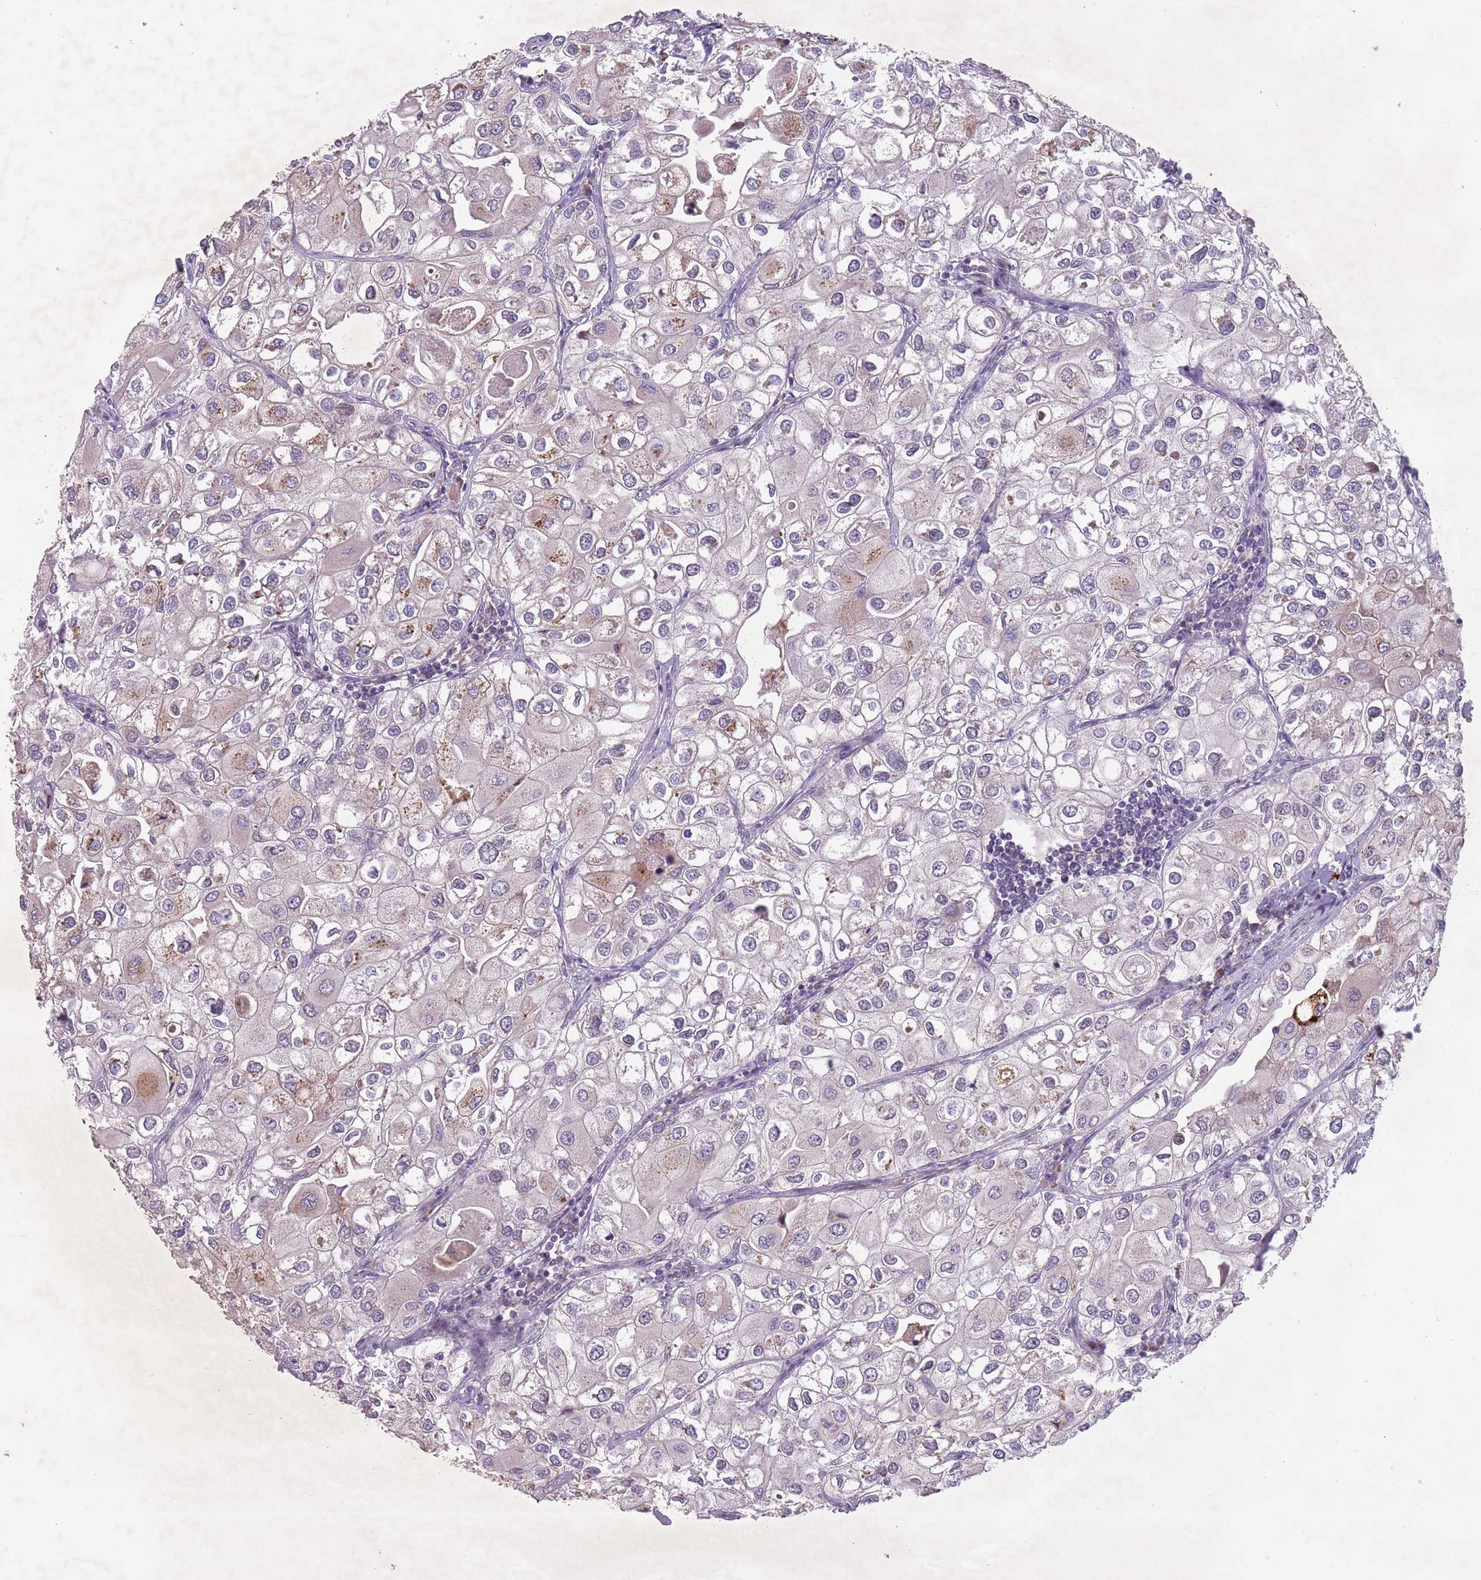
{"staining": {"intensity": "moderate", "quantity": "<25%", "location": "cytoplasmic/membranous"}, "tissue": "urothelial cancer", "cell_type": "Tumor cells", "image_type": "cancer", "snomed": [{"axis": "morphology", "description": "Urothelial carcinoma, High grade"}, {"axis": "topography", "description": "Urinary bladder"}], "caption": "A brown stain highlights moderate cytoplasmic/membranous expression of a protein in urothelial cancer tumor cells. (IHC, brightfield microscopy, high magnification).", "gene": "SECTM1", "patient": {"sex": "male", "age": 64}}